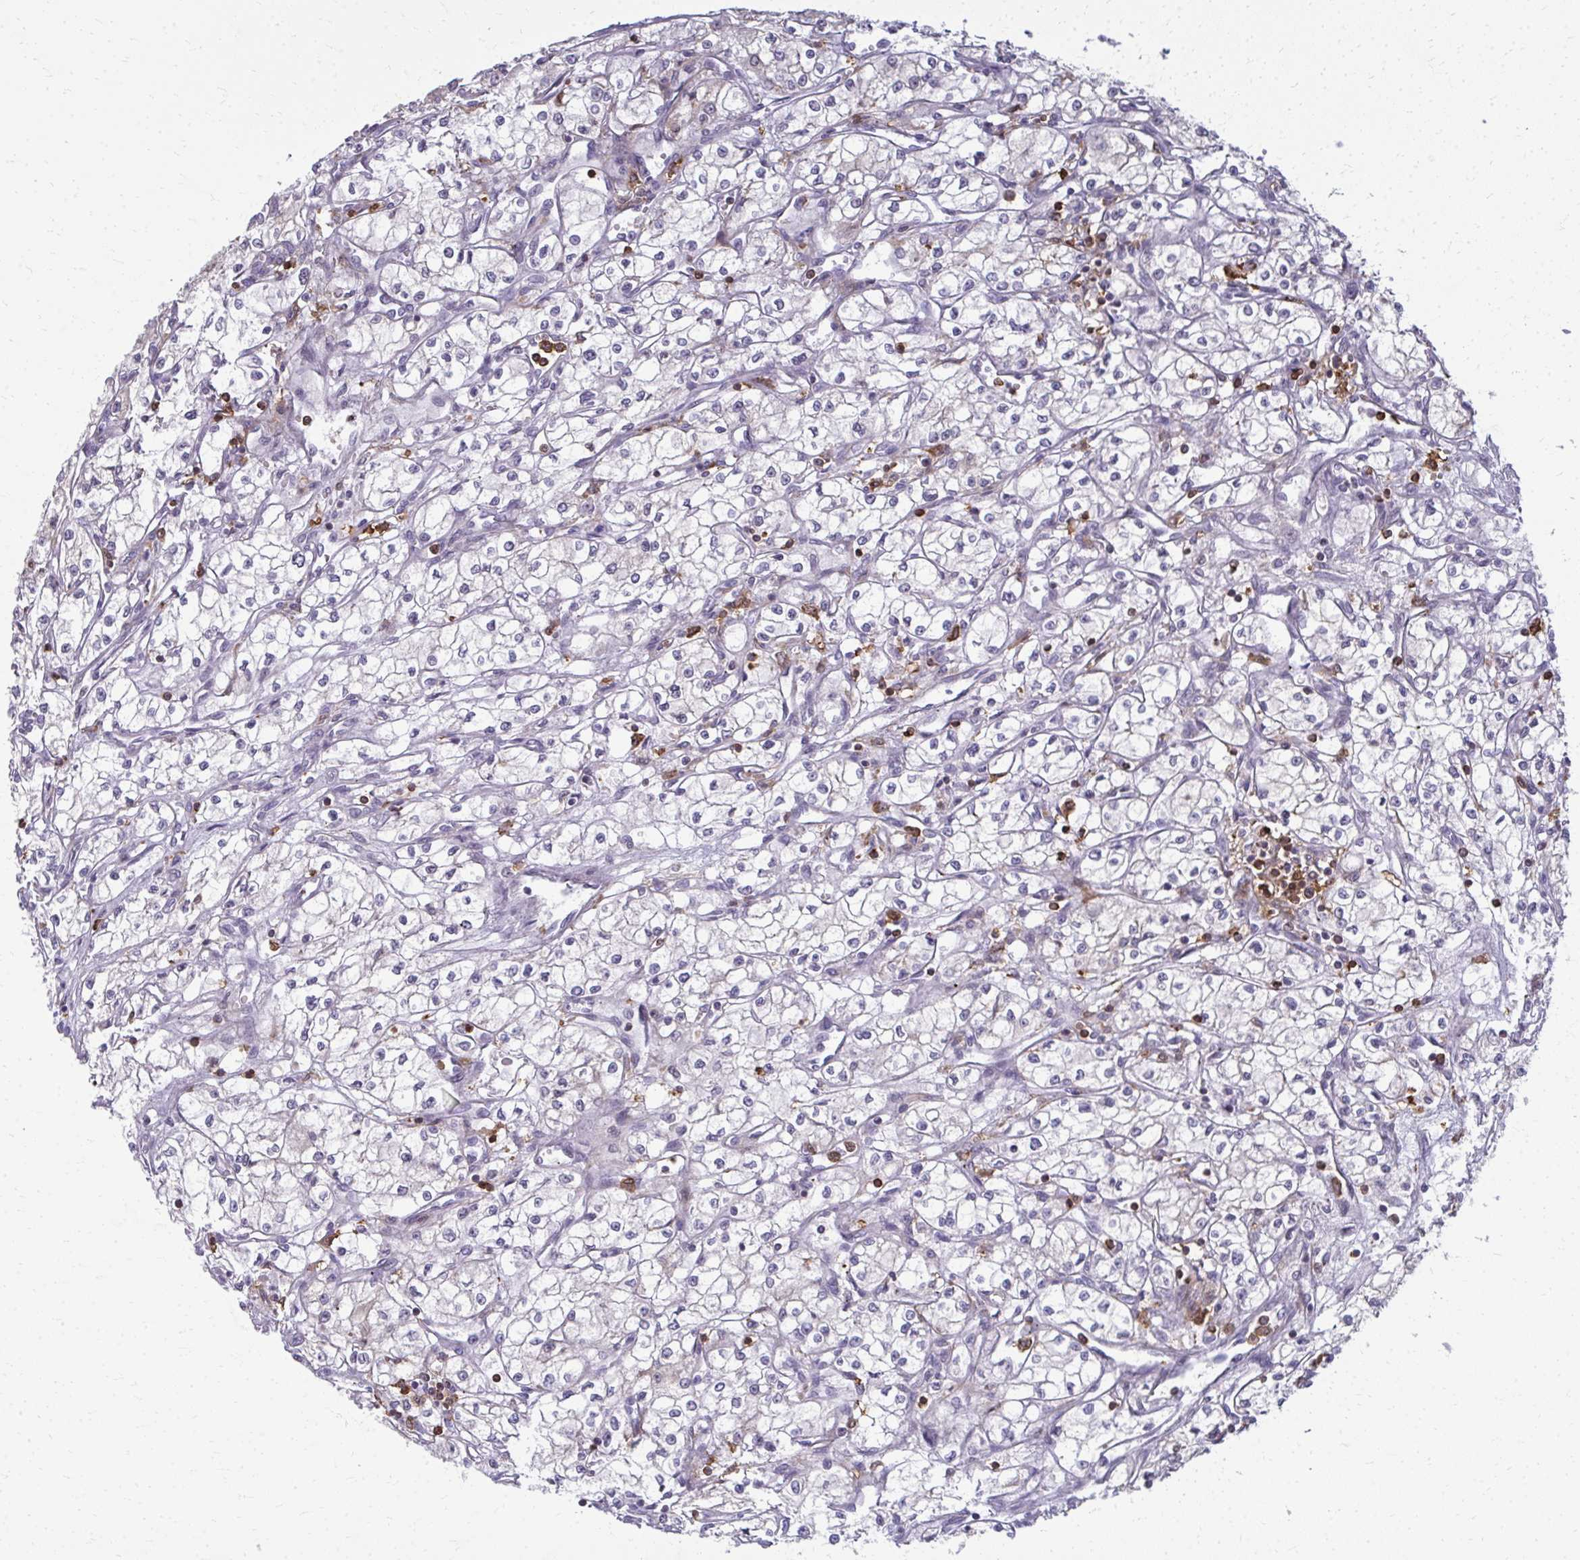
{"staining": {"intensity": "negative", "quantity": "none", "location": "none"}, "tissue": "renal cancer", "cell_type": "Tumor cells", "image_type": "cancer", "snomed": [{"axis": "morphology", "description": "Adenocarcinoma, NOS"}, {"axis": "topography", "description": "Kidney"}], "caption": "Immunohistochemistry histopathology image of human renal cancer (adenocarcinoma) stained for a protein (brown), which reveals no positivity in tumor cells.", "gene": "AP5M1", "patient": {"sex": "male", "age": 59}}